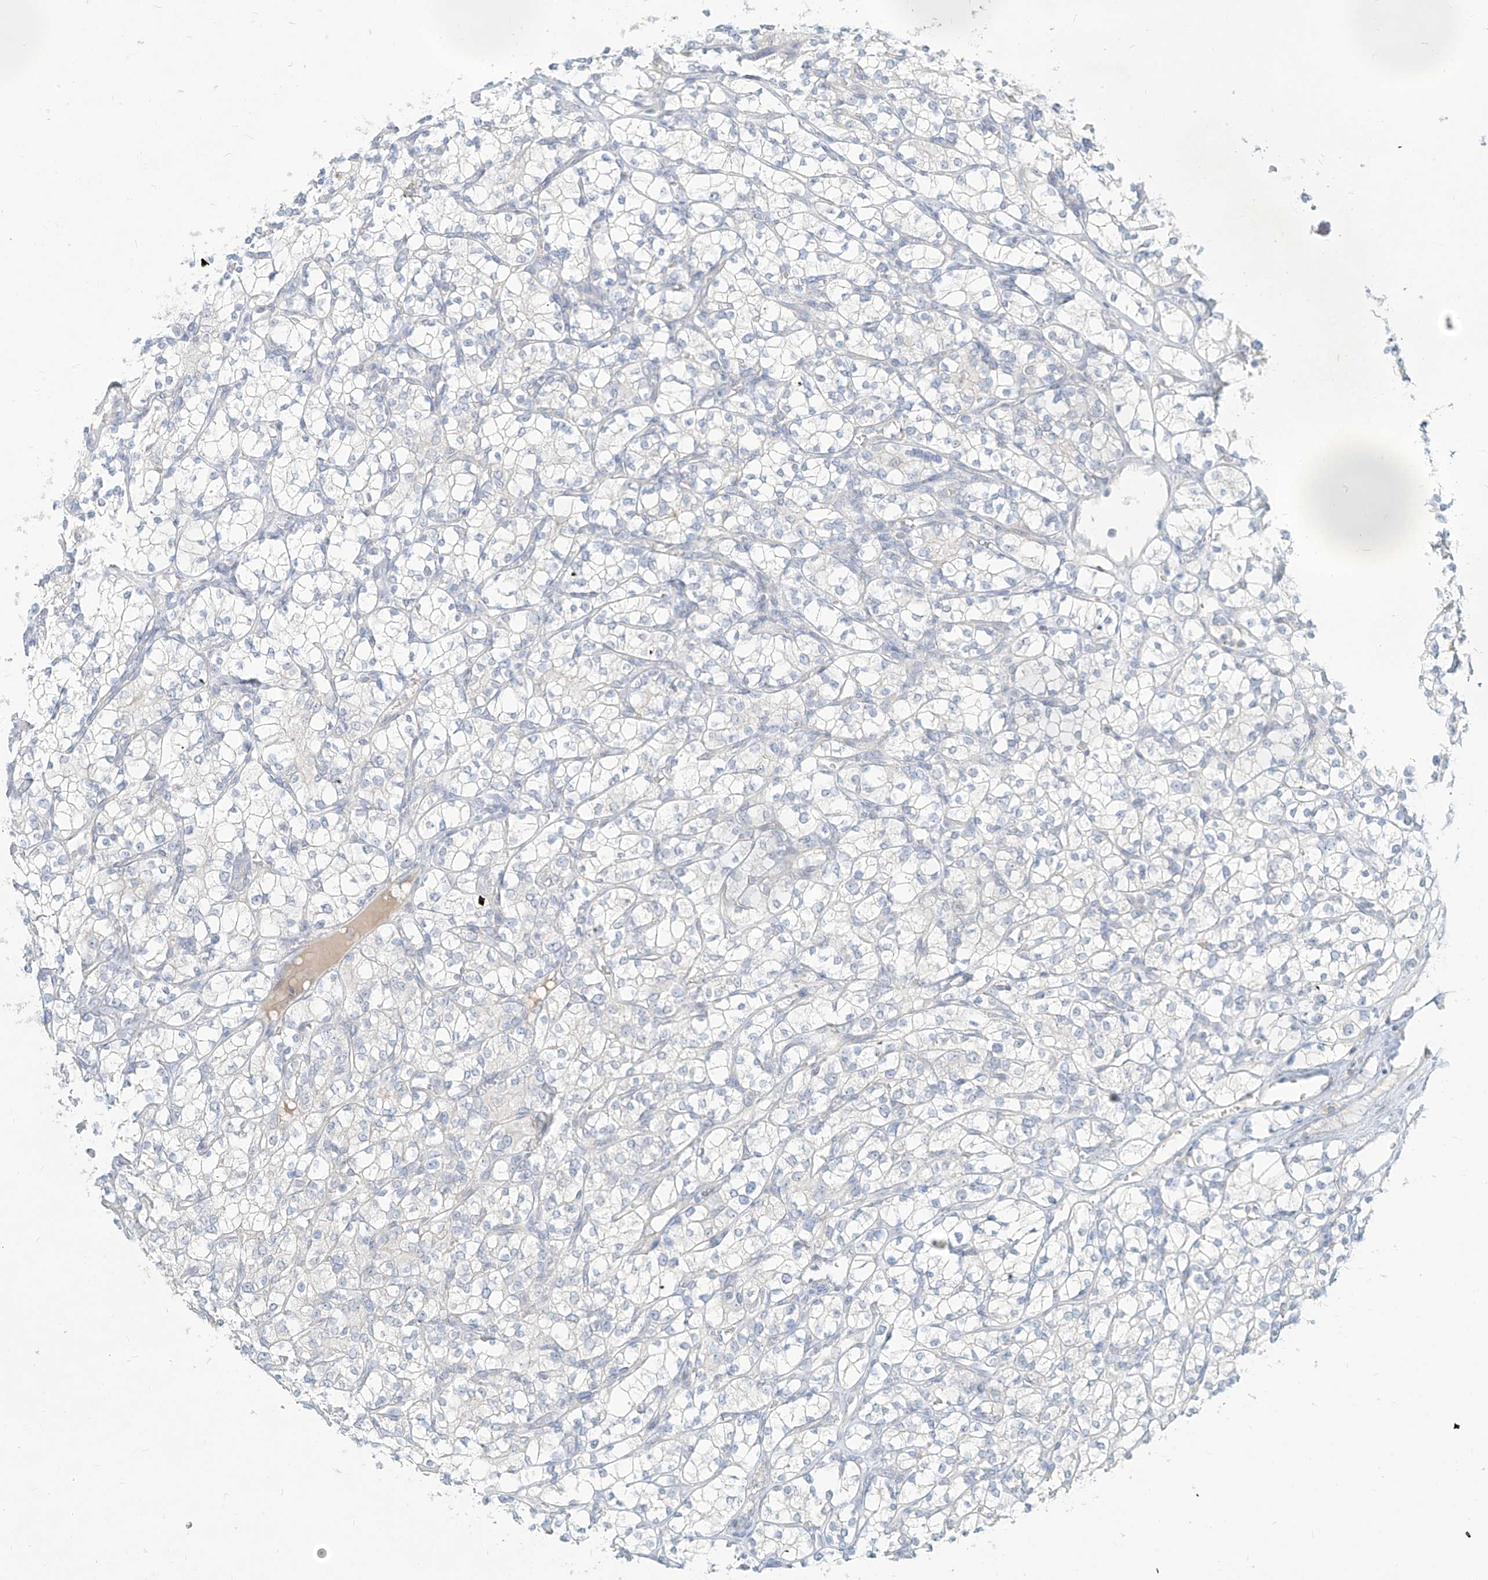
{"staining": {"intensity": "negative", "quantity": "none", "location": "none"}, "tissue": "renal cancer", "cell_type": "Tumor cells", "image_type": "cancer", "snomed": [{"axis": "morphology", "description": "Adenocarcinoma, NOS"}, {"axis": "topography", "description": "Kidney"}], "caption": "High power microscopy image of an immunohistochemistry photomicrograph of renal cancer, revealing no significant staining in tumor cells.", "gene": "C2orf42", "patient": {"sex": "male", "age": 77}}